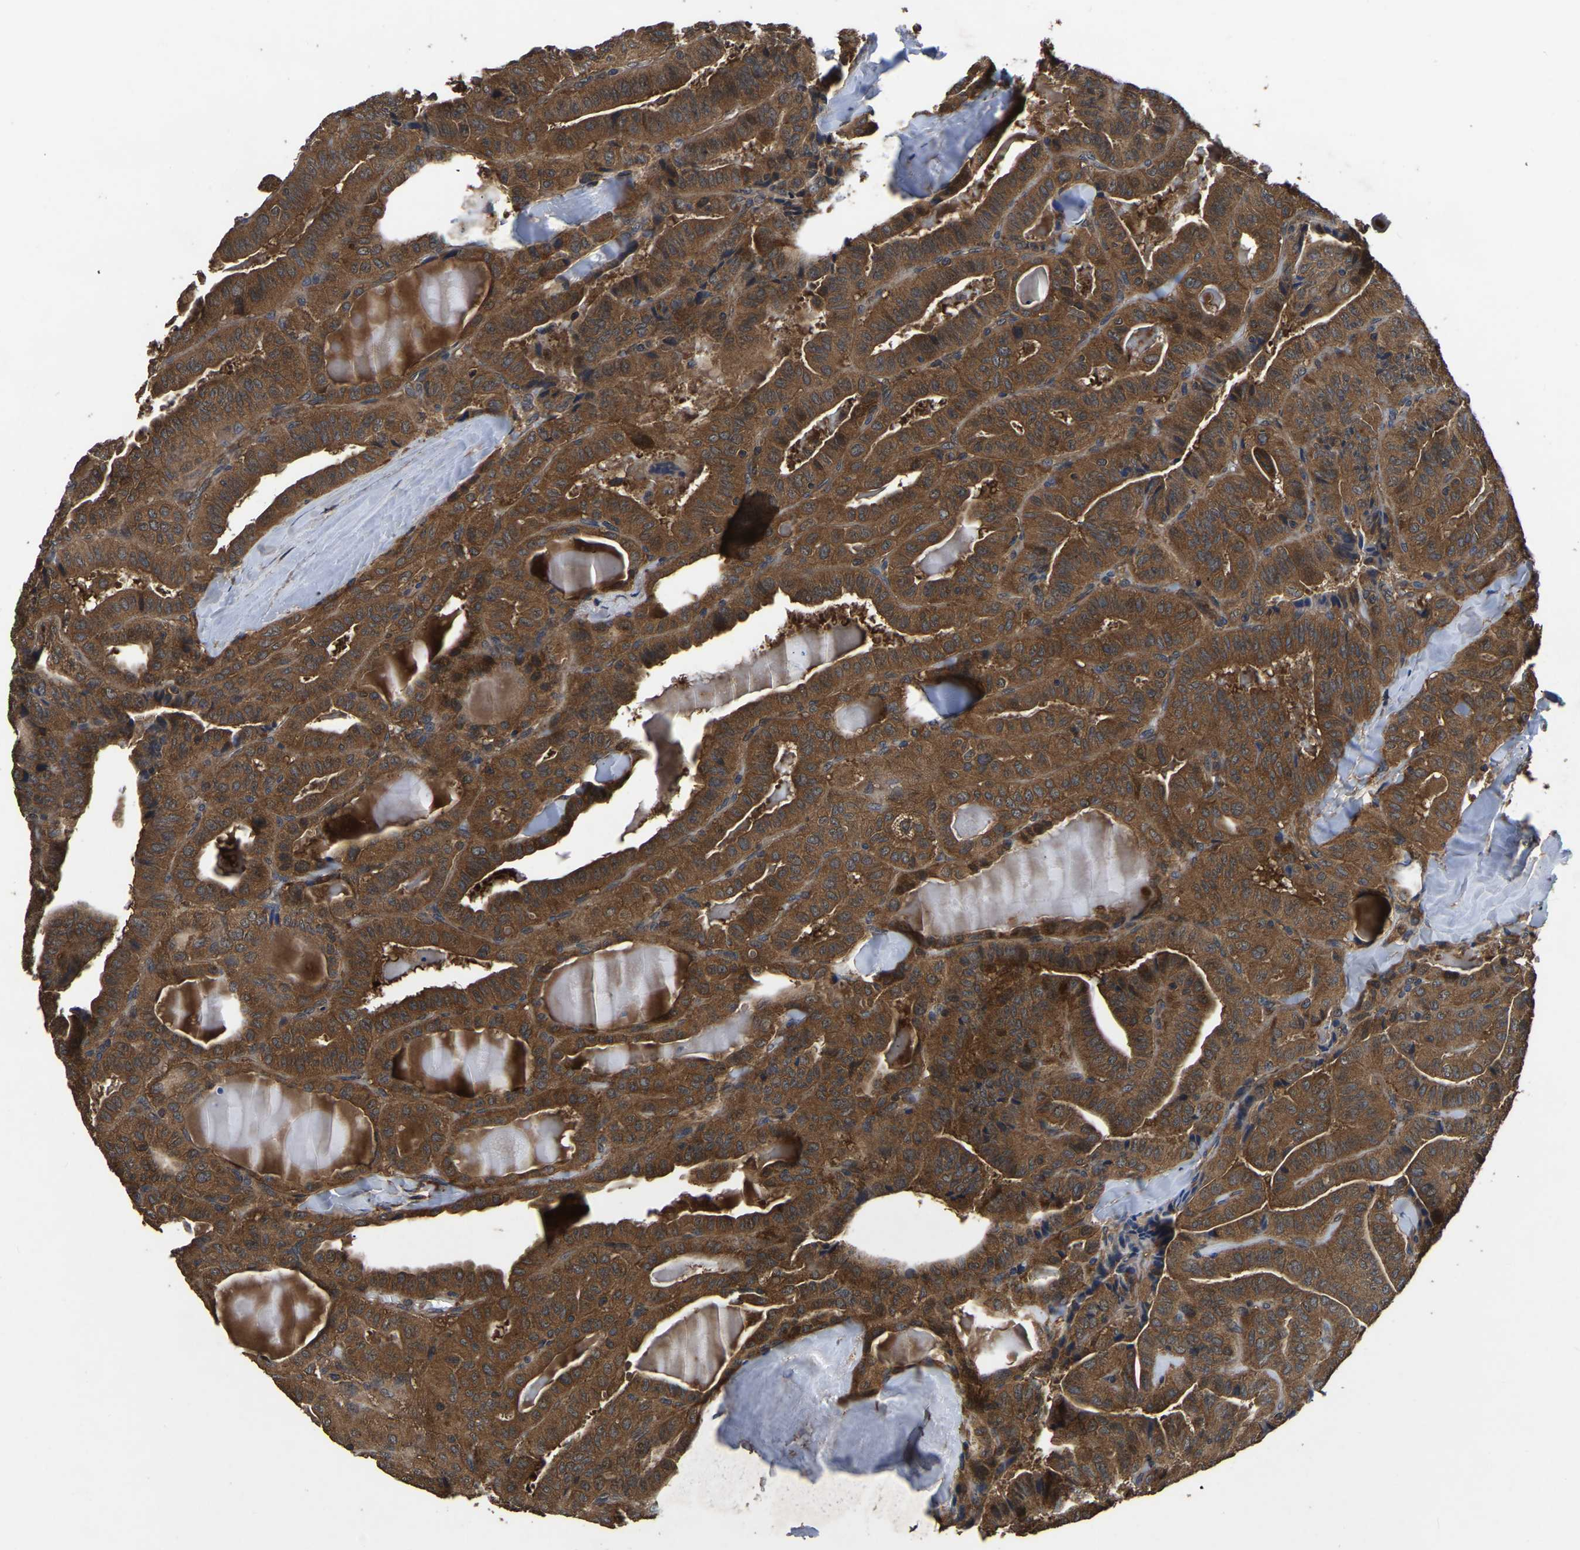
{"staining": {"intensity": "strong", "quantity": ">75%", "location": "cytoplasmic/membranous"}, "tissue": "thyroid cancer", "cell_type": "Tumor cells", "image_type": "cancer", "snomed": [{"axis": "morphology", "description": "Papillary adenocarcinoma, NOS"}, {"axis": "topography", "description": "Thyroid gland"}], "caption": "Immunohistochemistry staining of thyroid cancer (papillary adenocarcinoma), which displays high levels of strong cytoplasmic/membranous positivity in approximately >75% of tumor cells indicating strong cytoplasmic/membranous protein staining. The staining was performed using DAB (3,3'-diaminobenzidine) (brown) for protein detection and nuclei were counterstained in hematoxylin (blue).", "gene": "CRYZL1", "patient": {"sex": "male", "age": 77}}